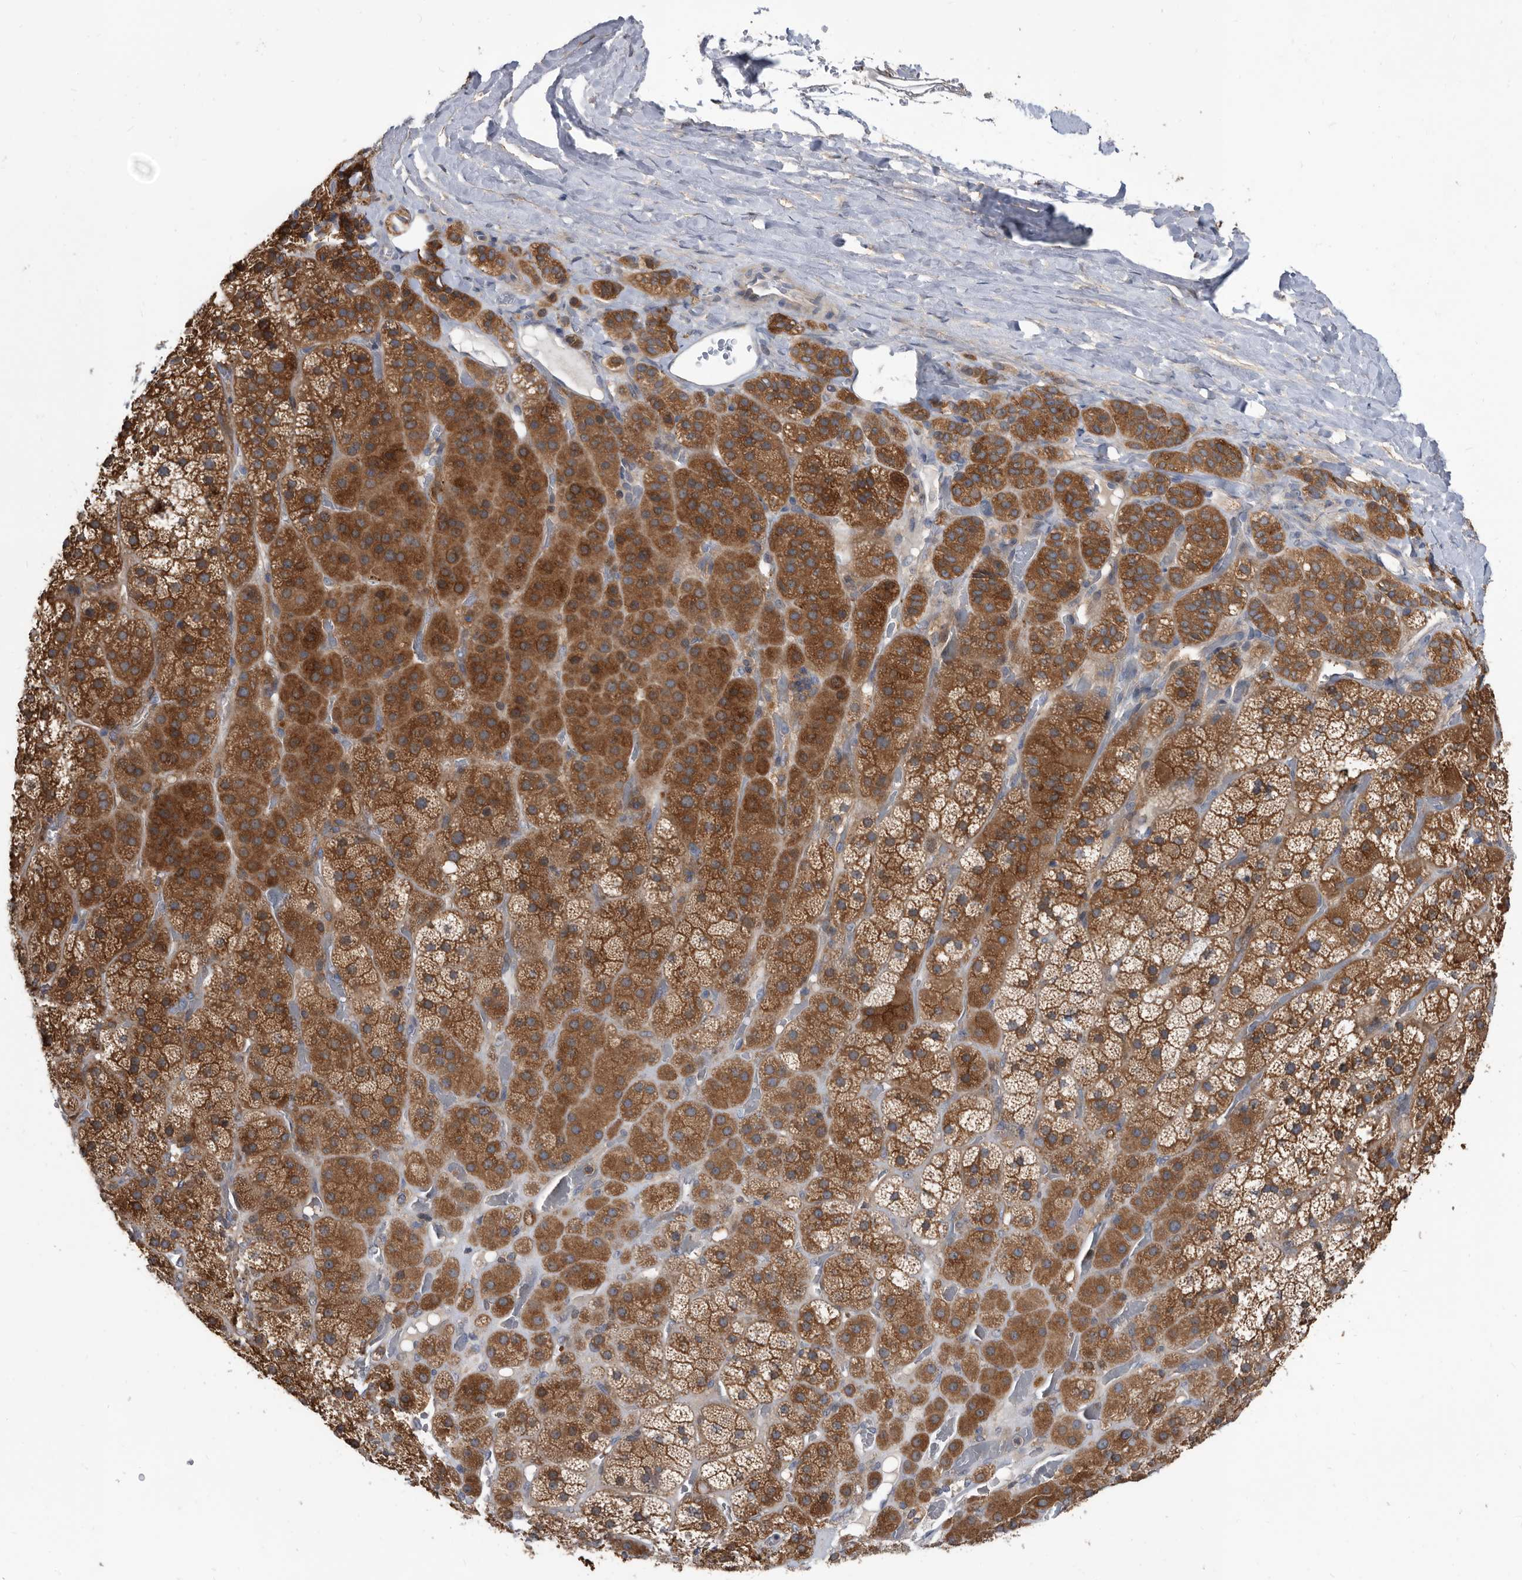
{"staining": {"intensity": "strong", "quantity": ">75%", "location": "cytoplasmic/membranous"}, "tissue": "adrenal gland", "cell_type": "Glandular cells", "image_type": "normal", "snomed": [{"axis": "morphology", "description": "Normal tissue, NOS"}, {"axis": "topography", "description": "Adrenal gland"}], "caption": "Brown immunohistochemical staining in unremarkable human adrenal gland reveals strong cytoplasmic/membranous expression in approximately >75% of glandular cells. (DAB (3,3'-diaminobenzidine) IHC with brightfield microscopy, high magnification).", "gene": "APEH", "patient": {"sex": "male", "age": 57}}